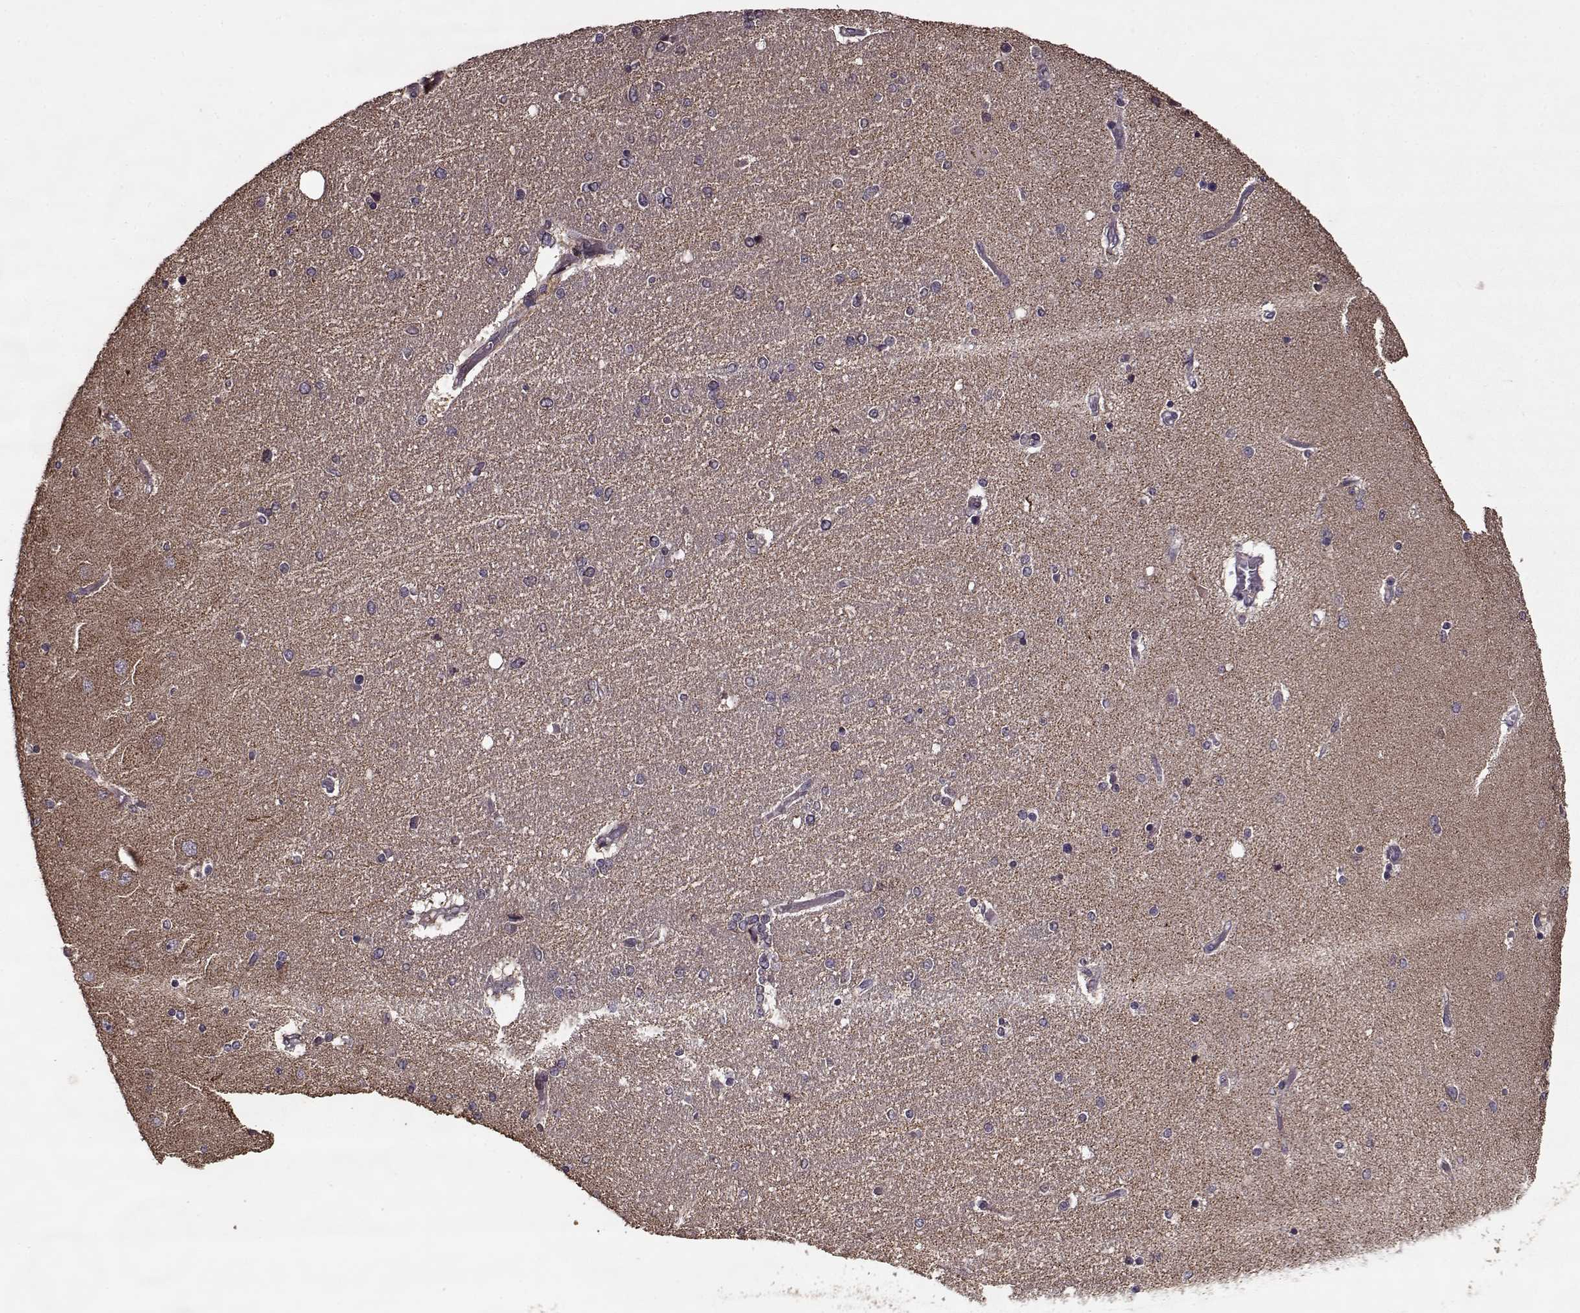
{"staining": {"intensity": "moderate", "quantity": "<25%", "location": "cytoplasmic/membranous"}, "tissue": "hippocampus", "cell_type": "Glial cells", "image_type": "normal", "snomed": [{"axis": "morphology", "description": "Normal tissue, NOS"}, {"axis": "topography", "description": "Hippocampus"}], "caption": "Brown immunohistochemical staining in benign human hippocampus shows moderate cytoplasmic/membranous positivity in approximately <25% of glial cells.", "gene": "IMMP1L", "patient": {"sex": "female", "age": 54}}